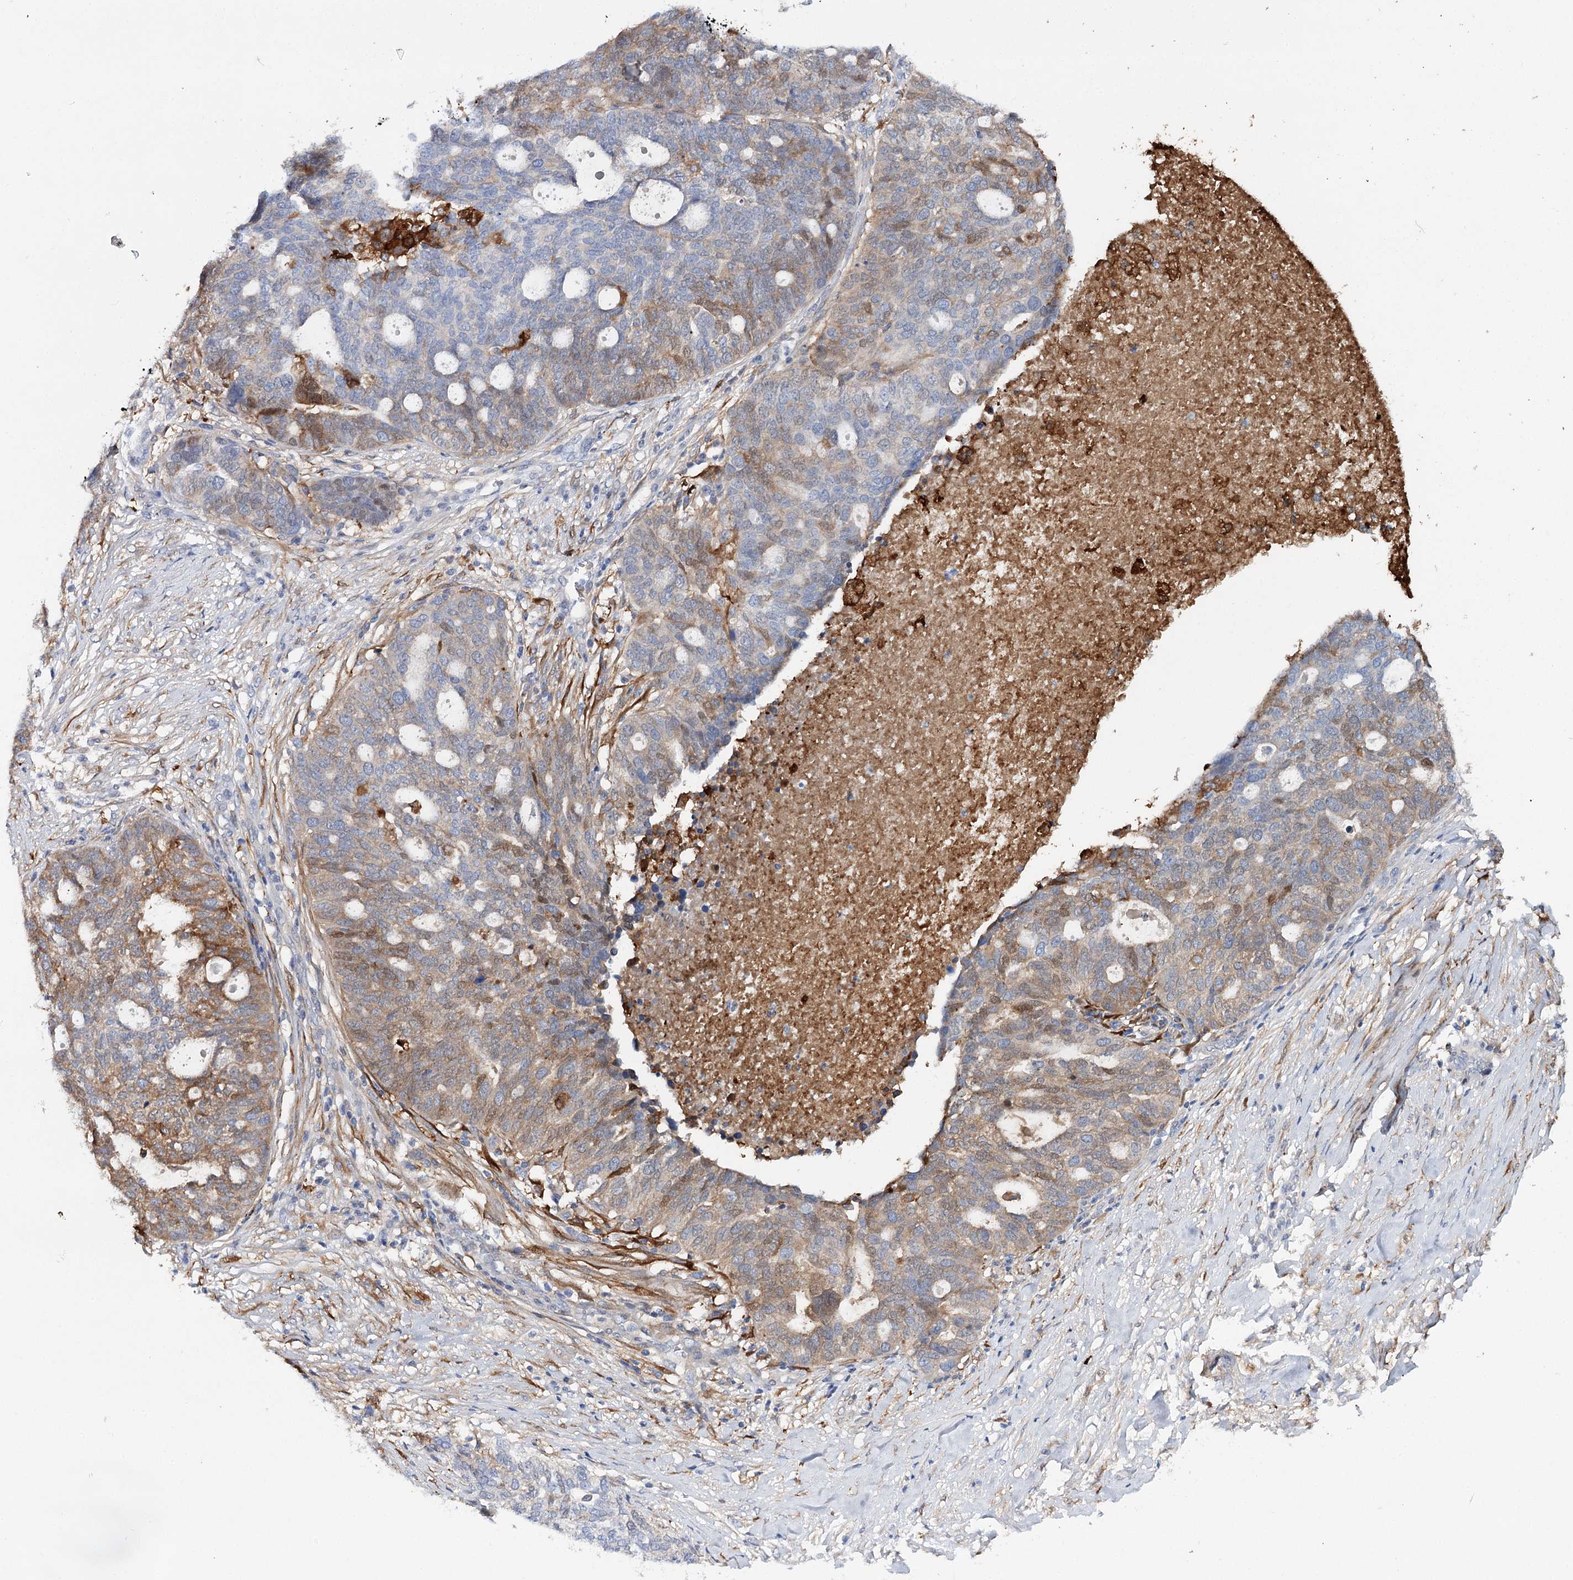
{"staining": {"intensity": "moderate", "quantity": "25%-75%", "location": "cytoplasmic/membranous"}, "tissue": "ovarian cancer", "cell_type": "Tumor cells", "image_type": "cancer", "snomed": [{"axis": "morphology", "description": "Cystadenocarcinoma, serous, NOS"}, {"axis": "topography", "description": "Ovary"}], "caption": "IHC image of neoplastic tissue: human serous cystadenocarcinoma (ovarian) stained using immunohistochemistry (IHC) displays medium levels of moderate protein expression localized specifically in the cytoplasmic/membranous of tumor cells, appearing as a cytoplasmic/membranous brown color.", "gene": "CFAP46", "patient": {"sex": "female", "age": 59}}